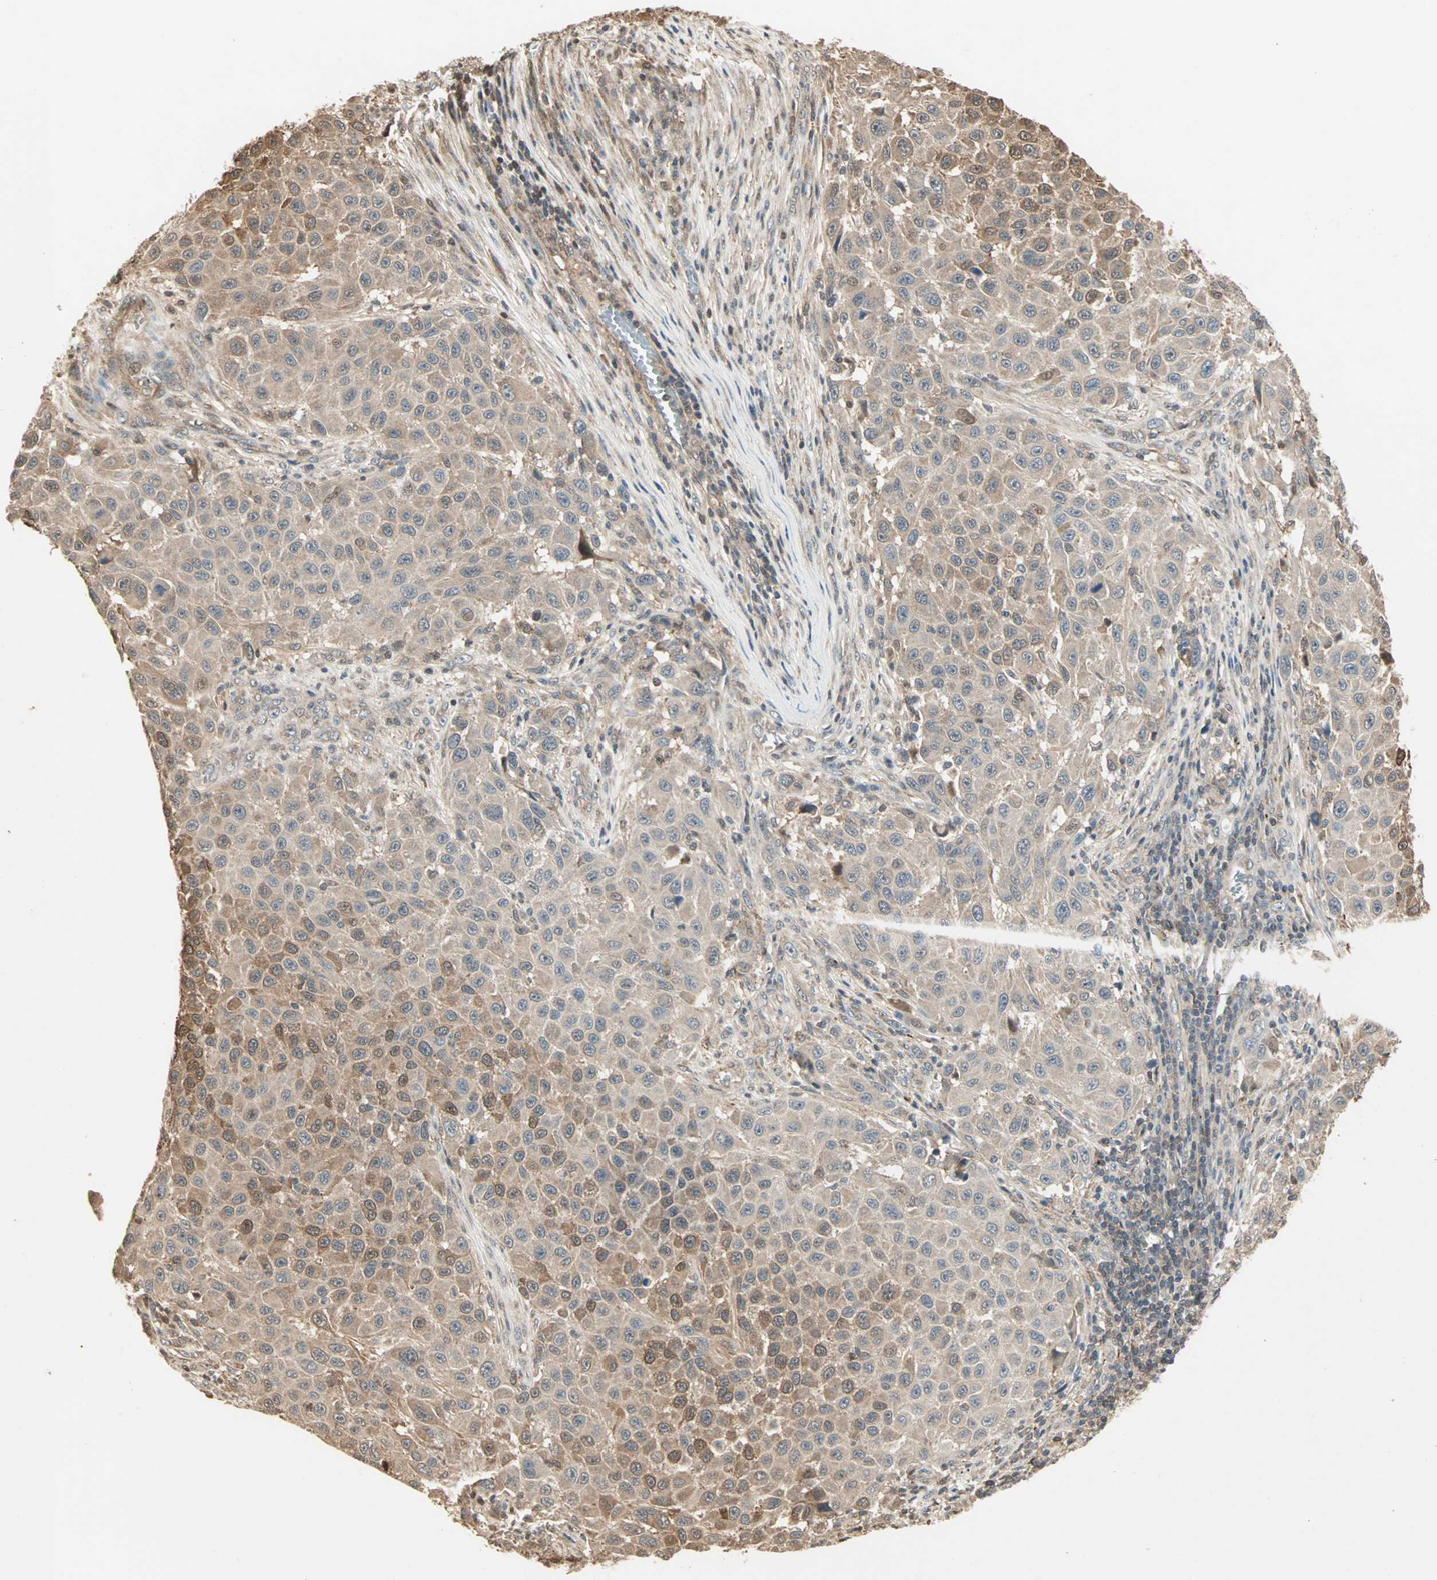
{"staining": {"intensity": "moderate", "quantity": ">75%", "location": "cytoplasmic/membranous,nuclear"}, "tissue": "melanoma", "cell_type": "Tumor cells", "image_type": "cancer", "snomed": [{"axis": "morphology", "description": "Malignant melanoma, Metastatic site"}, {"axis": "topography", "description": "Lymph node"}], "caption": "The histopathology image reveals staining of melanoma, revealing moderate cytoplasmic/membranous and nuclear protein positivity (brown color) within tumor cells.", "gene": "DRG2", "patient": {"sex": "male", "age": 61}}